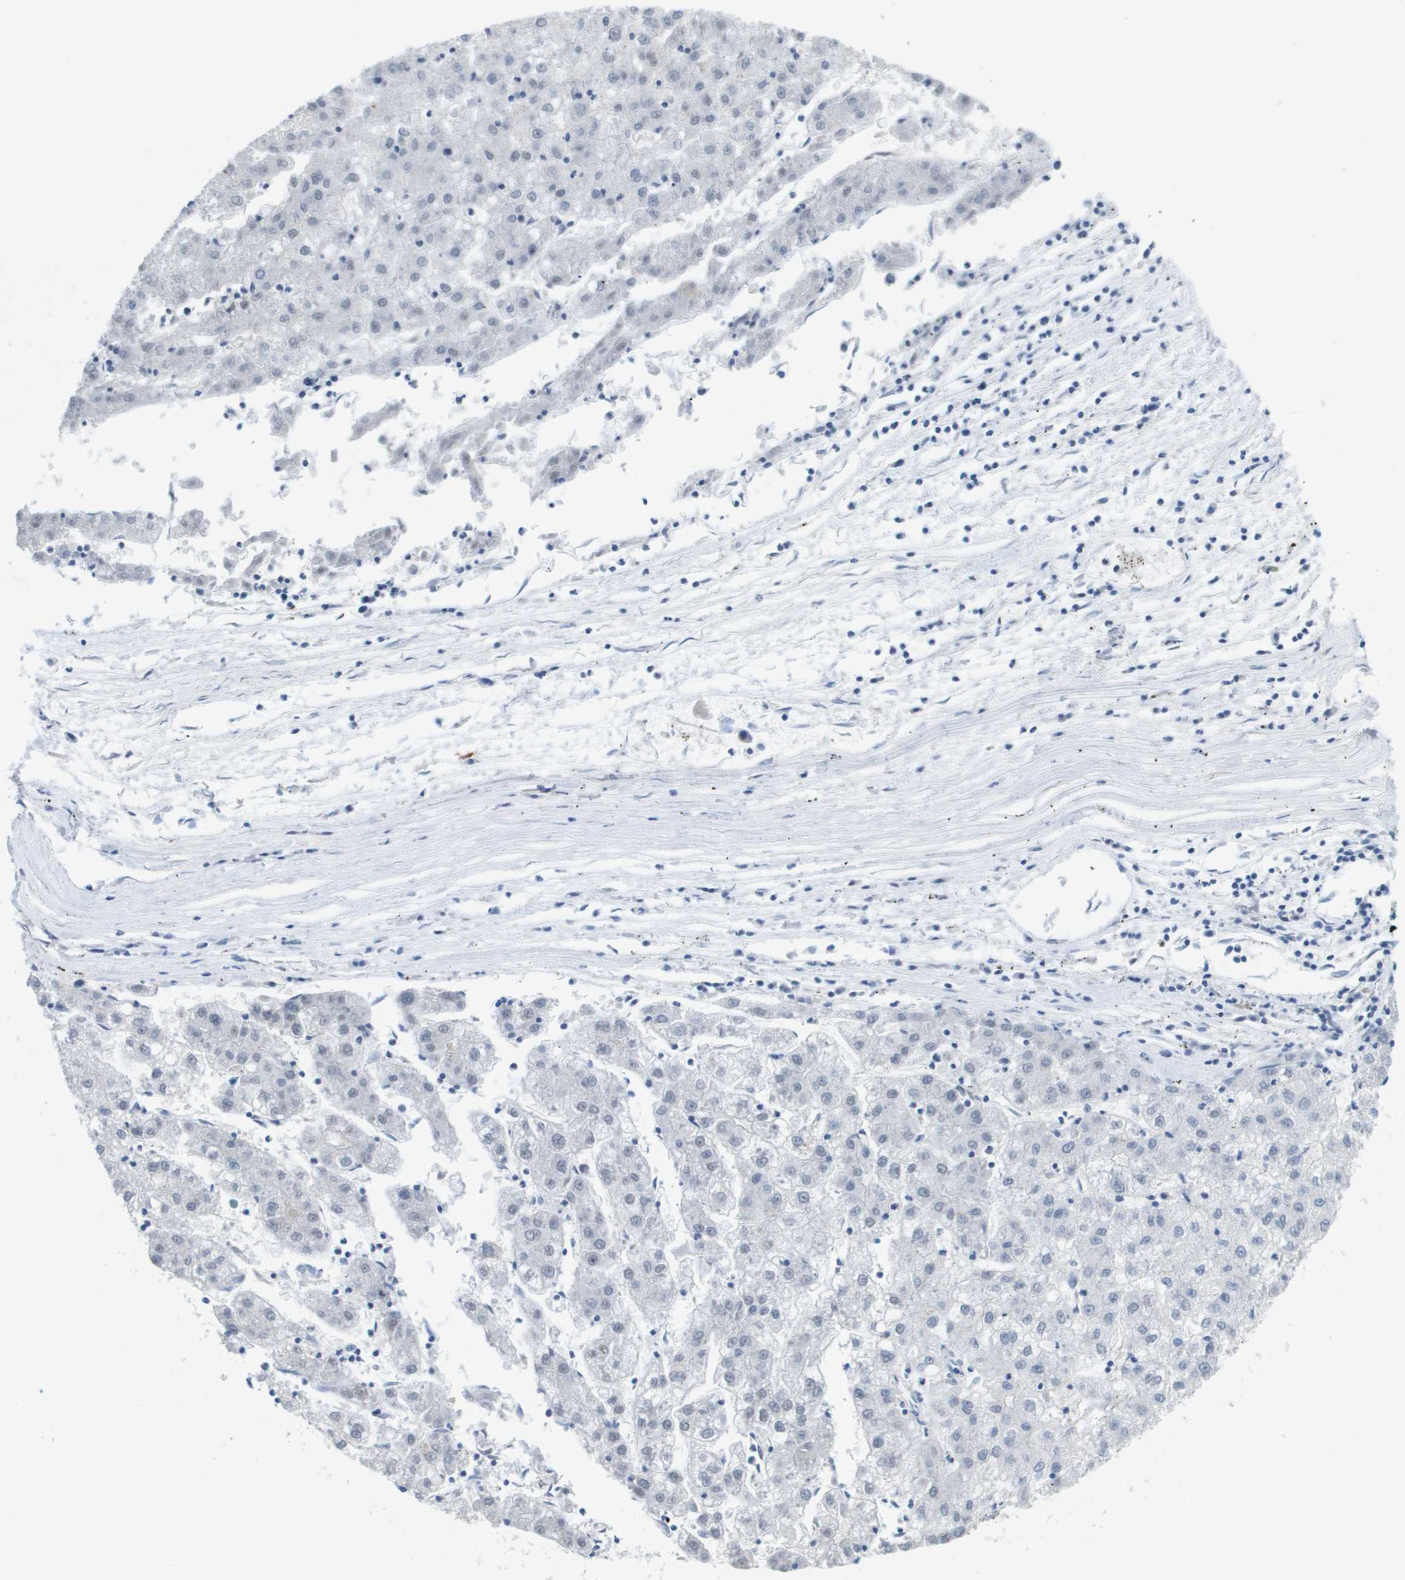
{"staining": {"intensity": "negative", "quantity": "none", "location": "none"}, "tissue": "liver cancer", "cell_type": "Tumor cells", "image_type": "cancer", "snomed": [{"axis": "morphology", "description": "Carcinoma, Hepatocellular, NOS"}, {"axis": "topography", "description": "Liver"}], "caption": "Hepatocellular carcinoma (liver) stained for a protein using IHC shows no positivity tumor cells.", "gene": "TP53RK", "patient": {"sex": "male", "age": 72}}